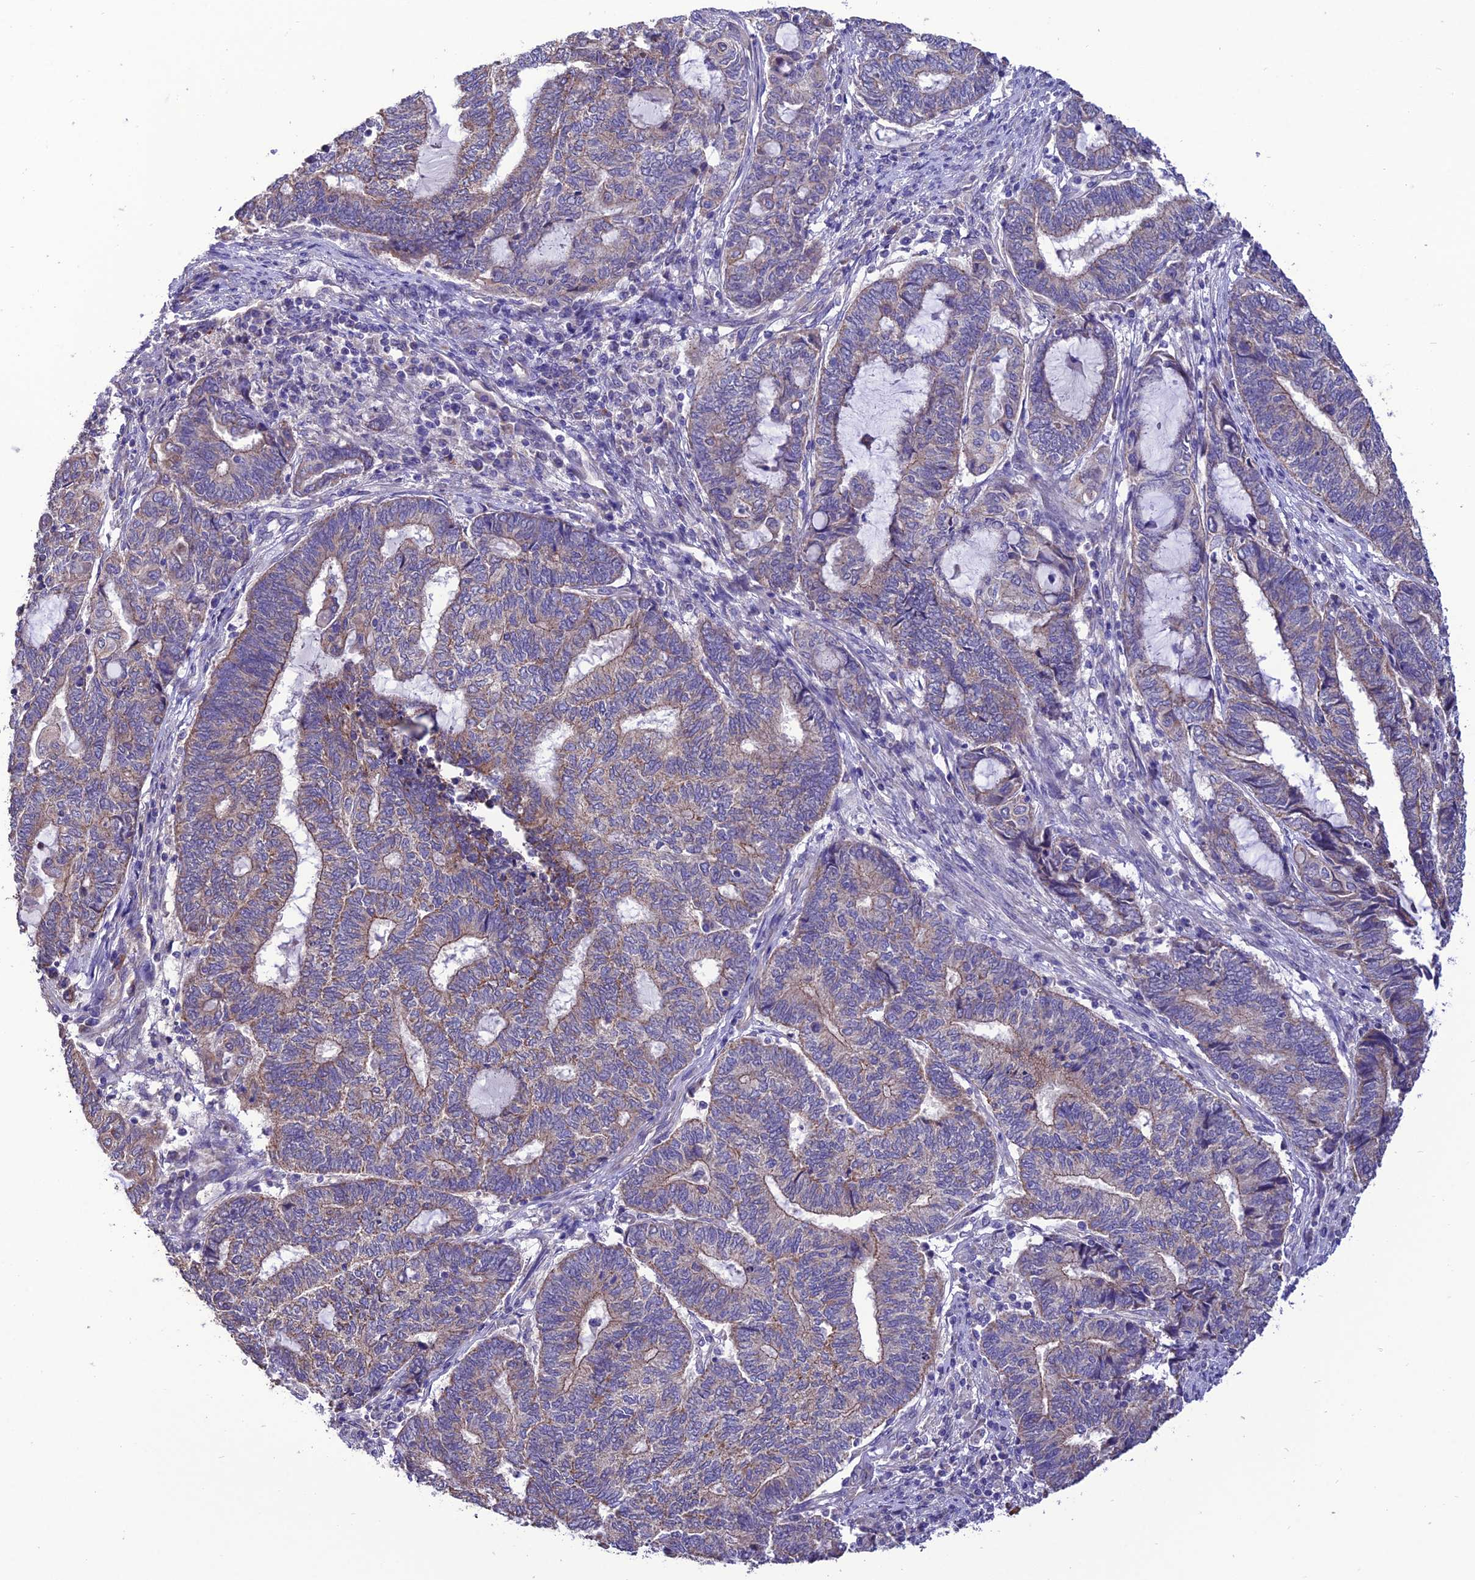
{"staining": {"intensity": "moderate", "quantity": "<25%", "location": "cytoplasmic/membranous"}, "tissue": "endometrial cancer", "cell_type": "Tumor cells", "image_type": "cancer", "snomed": [{"axis": "morphology", "description": "Adenocarcinoma, NOS"}, {"axis": "topography", "description": "Uterus"}, {"axis": "topography", "description": "Endometrium"}], "caption": "A brown stain labels moderate cytoplasmic/membranous expression of a protein in human adenocarcinoma (endometrial) tumor cells. The protein of interest is shown in brown color, while the nuclei are stained blue.", "gene": "HOGA1", "patient": {"sex": "female", "age": 70}}